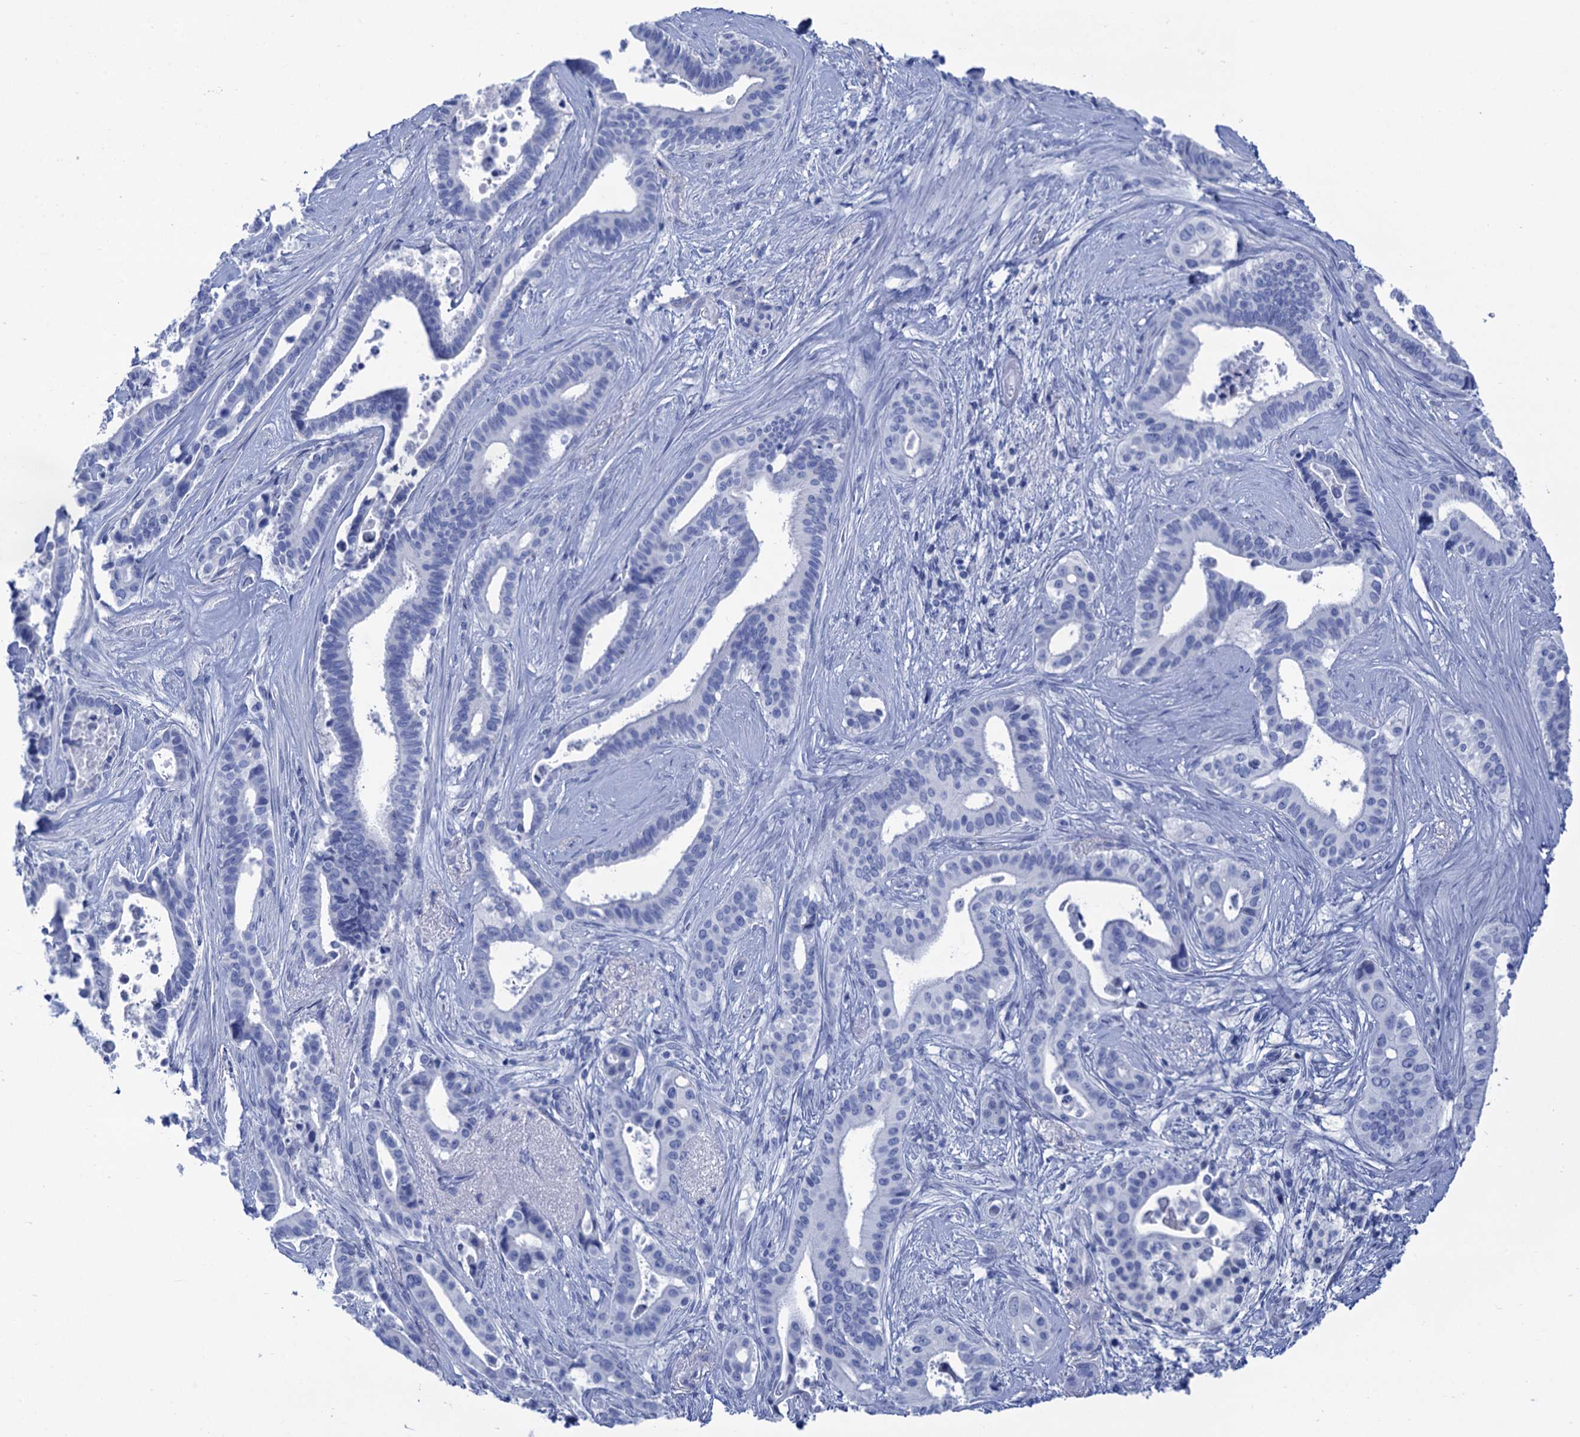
{"staining": {"intensity": "negative", "quantity": "none", "location": "none"}, "tissue": "pancreatic cancer", "cell_type": "Tumor cells", "image_type": "cancer", "snomed": [{"axis": "morphology", "description": "Adenocarcinoma, NOS"}, {"axis": "topography", "description": "Pancreas"}], "caption": "Image shows no protein expression in tumor cells of pancreatic cancer tissue. (Brightfield microscopy of DAB (3,3'-diaminobenzidine) IHC at high magnification).", "gene": "CABYR", "patient": {"sex": "female", "age": 77}}